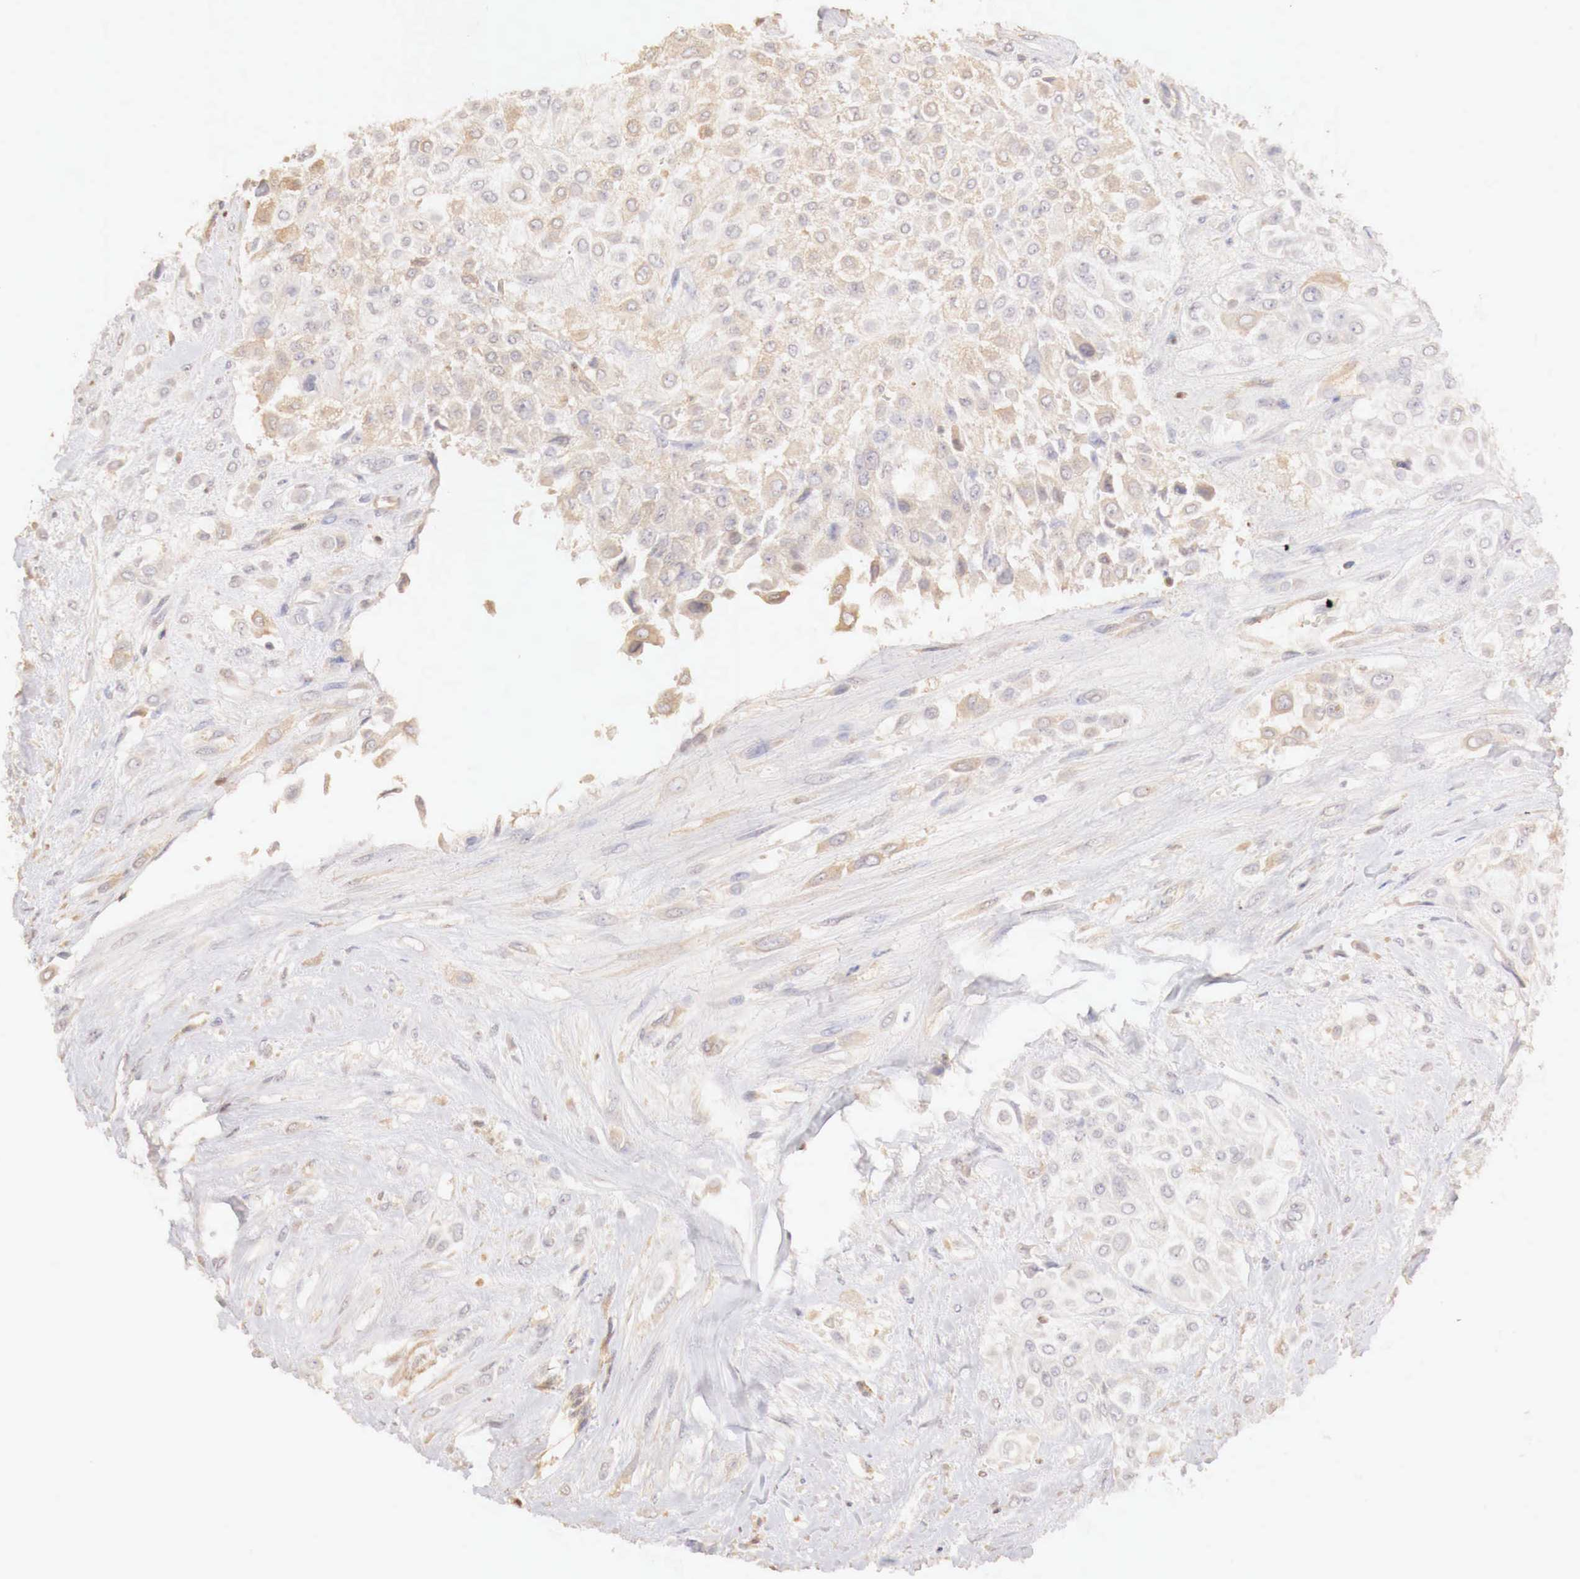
{"staining": {"intensity": "weak", "quantity": "25%-75%", "location": "cytoplasmic/membranous"}, "tissue": "urothelial cancer", "cell_type": "Tumor cells", "image_type": "cancer", "snomed": [{"axis": "morphology", "description": "Urothelial carcinoma, High grade"}, {"axis": "topography", "description": "Urinary bladder"}], "caption": "IHC (DAB) staining of urothelial cancer displays weak cytoplasmic/membranous protein staining in approximately 25%-75% of tumor cells.", "gene": "GATA1", "patient": {"sex": "male", "age": 57}}